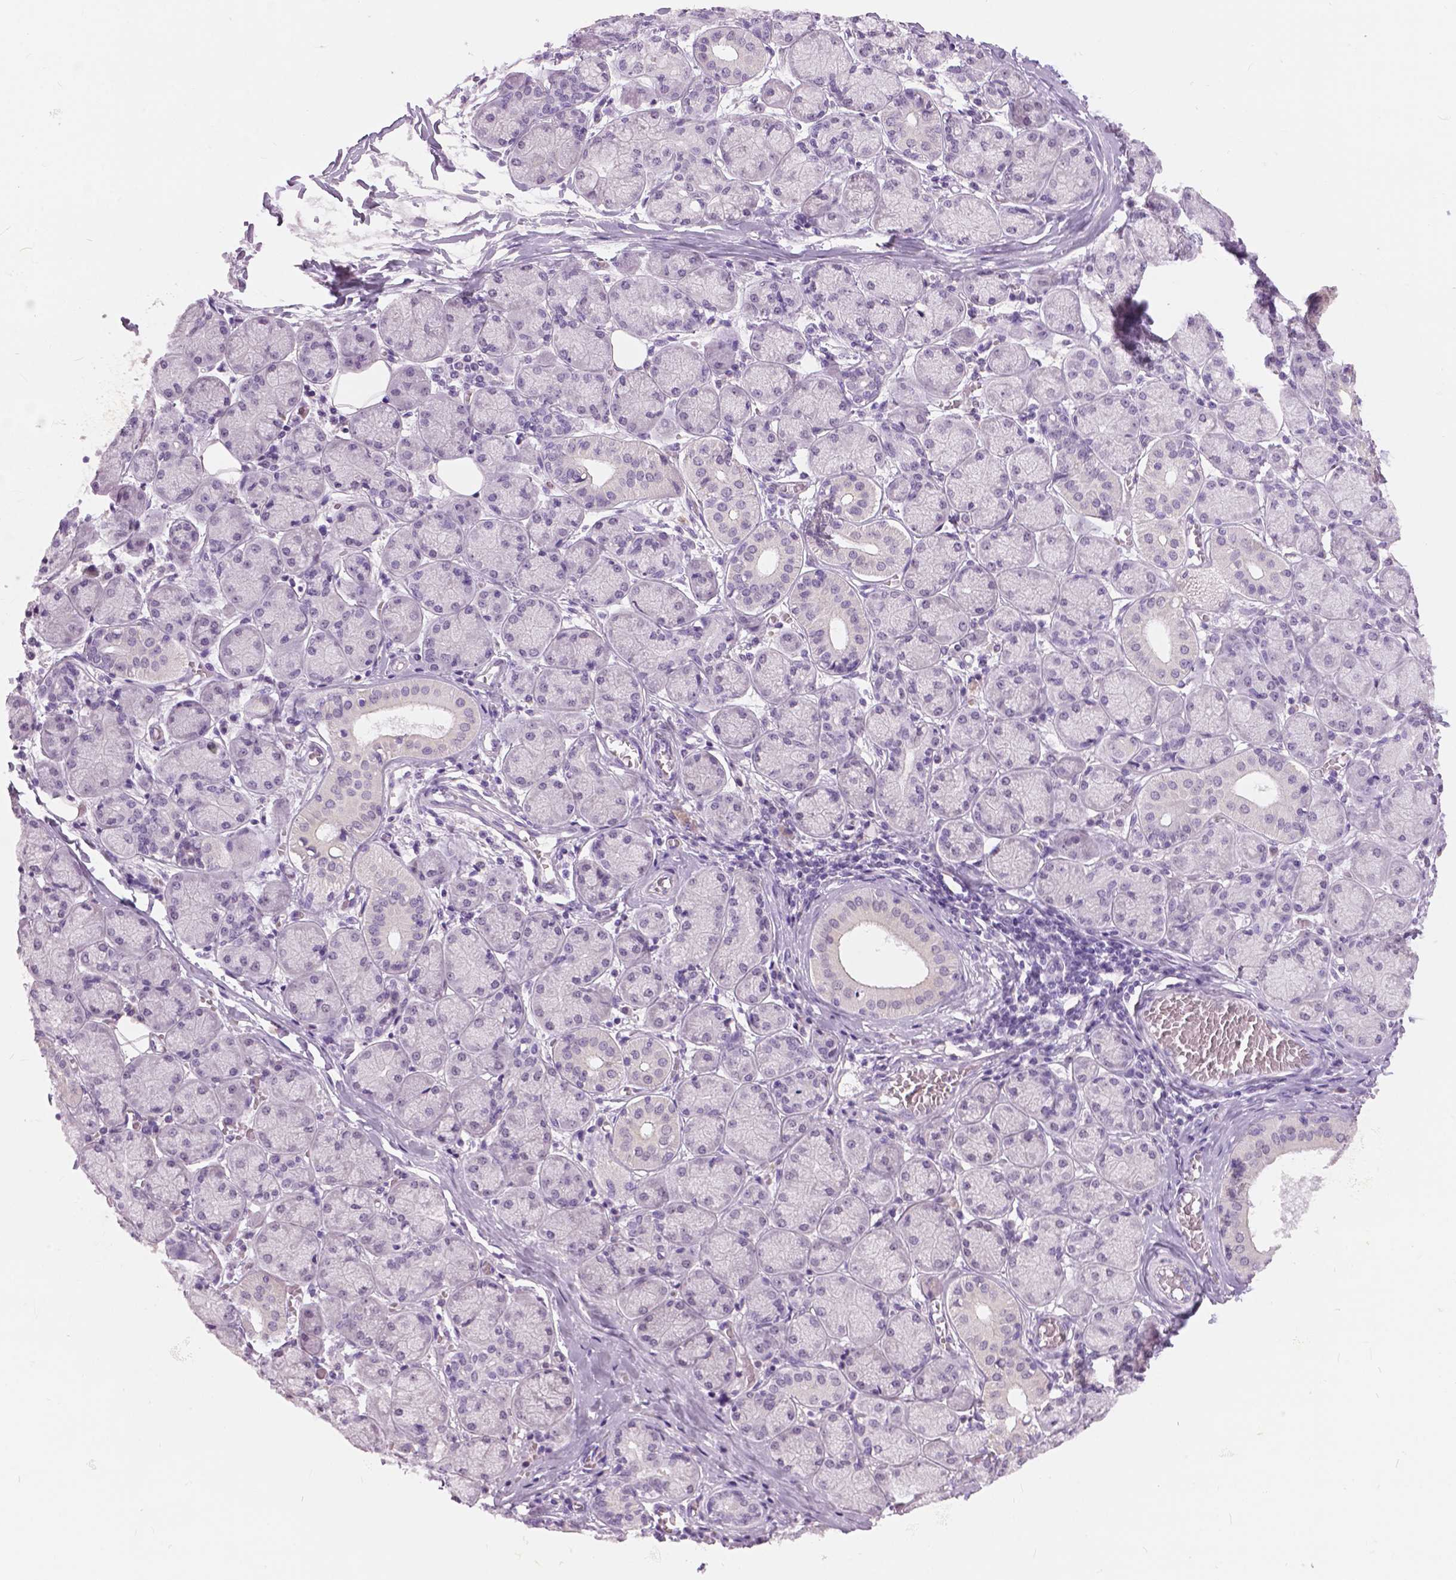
{"staining": {"intensity": "negative", "quantity": "none", "location": "none"}, "tissue": "salivary gland", "cell_type": "Glandular cells", "image_type": "normal", "snomed": [{"axis": "morphology", "description": "Normal tissue, NOS"}, {"axis": "topography", "description": "Salivary gland"}, {"axis": "topography", "description": "Peripheral nerve tissue"}], "caption": "Immunohistochemistry (IHC) micrograph of unremarkable salivary gland stained for a protein (brown), which reveals no positivity in glandular cells.", "gene": "MYOM1", "patient": {"sex": "female", "age": 24}}